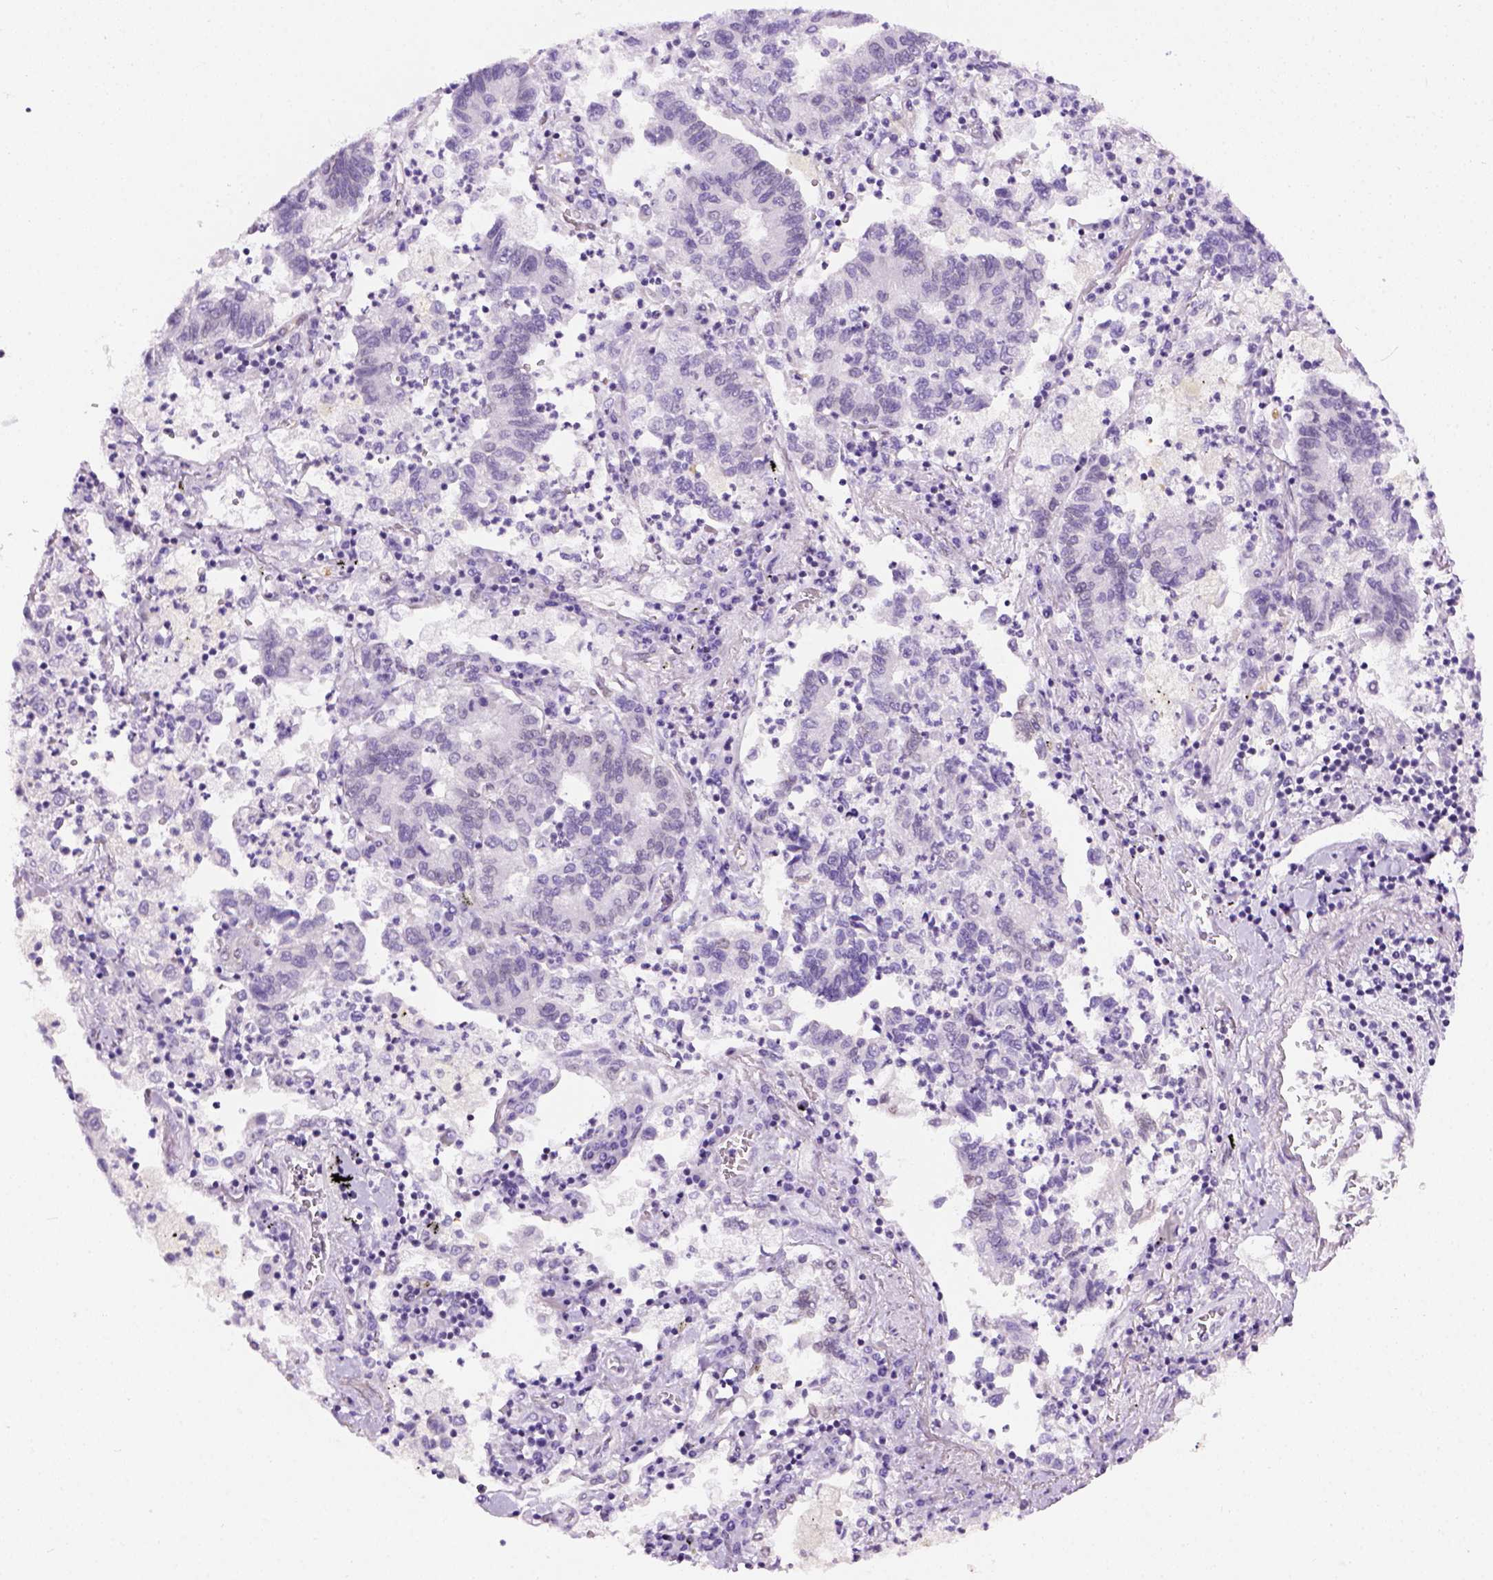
{"staining": {"intensity": "negative", "quantity": "none", "location": "none"}, "tissue": "lung cancer", "cell_type": "Tumor cells", "image_type": "cancer", "snomed": [{"axis": "morphology", "description": "Adenocarcinoma, NOS"}, {"axis": "topography", "description": "Lung"}], "caption": "Lung cancer was stained to show a protein in brown. There is no significant staining in tumor cells.", "gene": "FAM184B", "patient": {"sex": "female", "age": 57}}